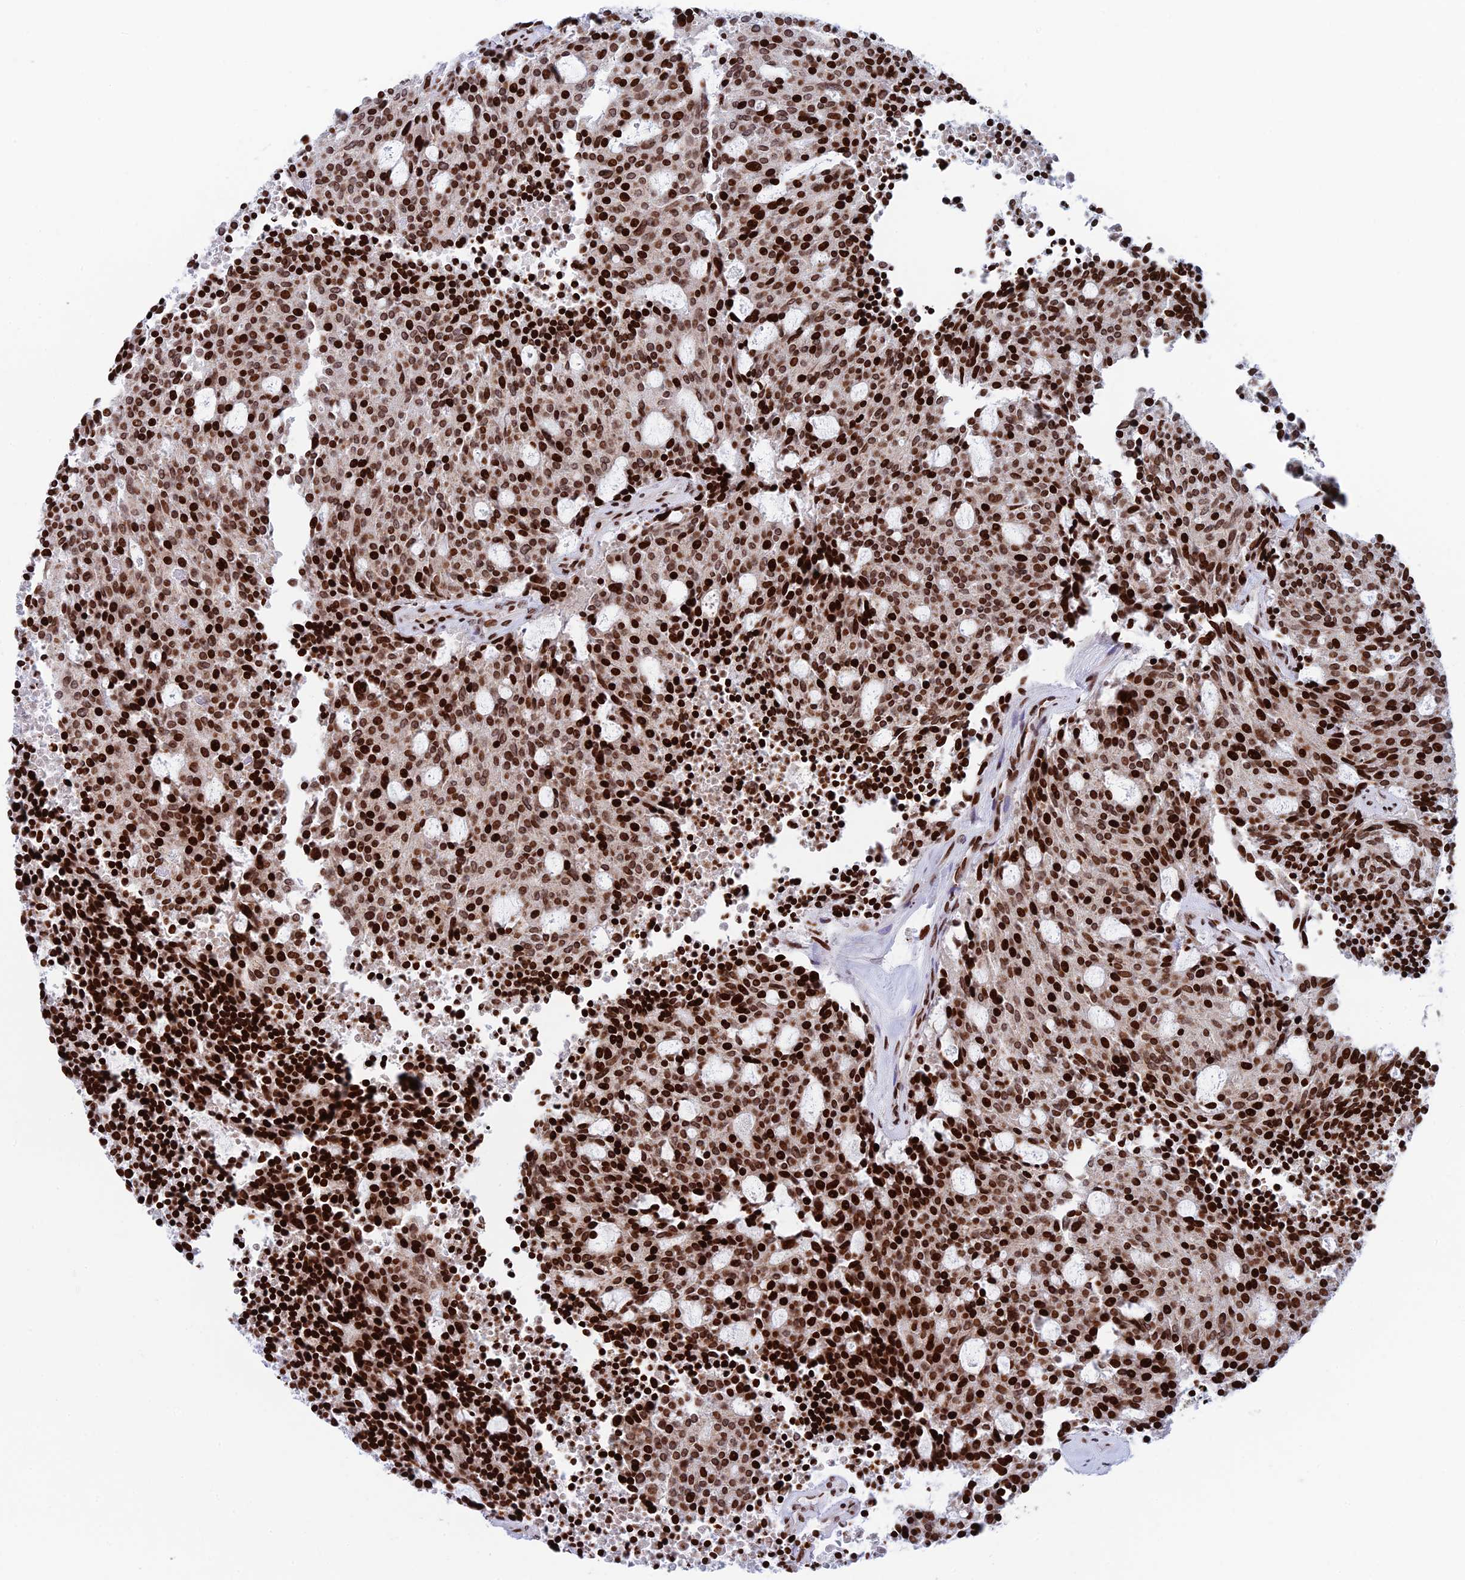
{"staining": {"intensity": "strong", "quantity": ">75%", "location": "nuclear"}, "tissue": "carcinoid", "cell_type": "Tumor cells", "image_type": "cancer", "snomed": [{"axis": "morphology", "description": "Carcinoid, malignant, NOS"}, {"axis": "topography", "description": "Pancreas"}], "caption": "Malignant carcinoid stained for a protein (brown) shows strong nuclear positive staining in about >75% of tumor cells.", "gene": "RPAP1", "patient": {"sex": "female", "age": 54}}